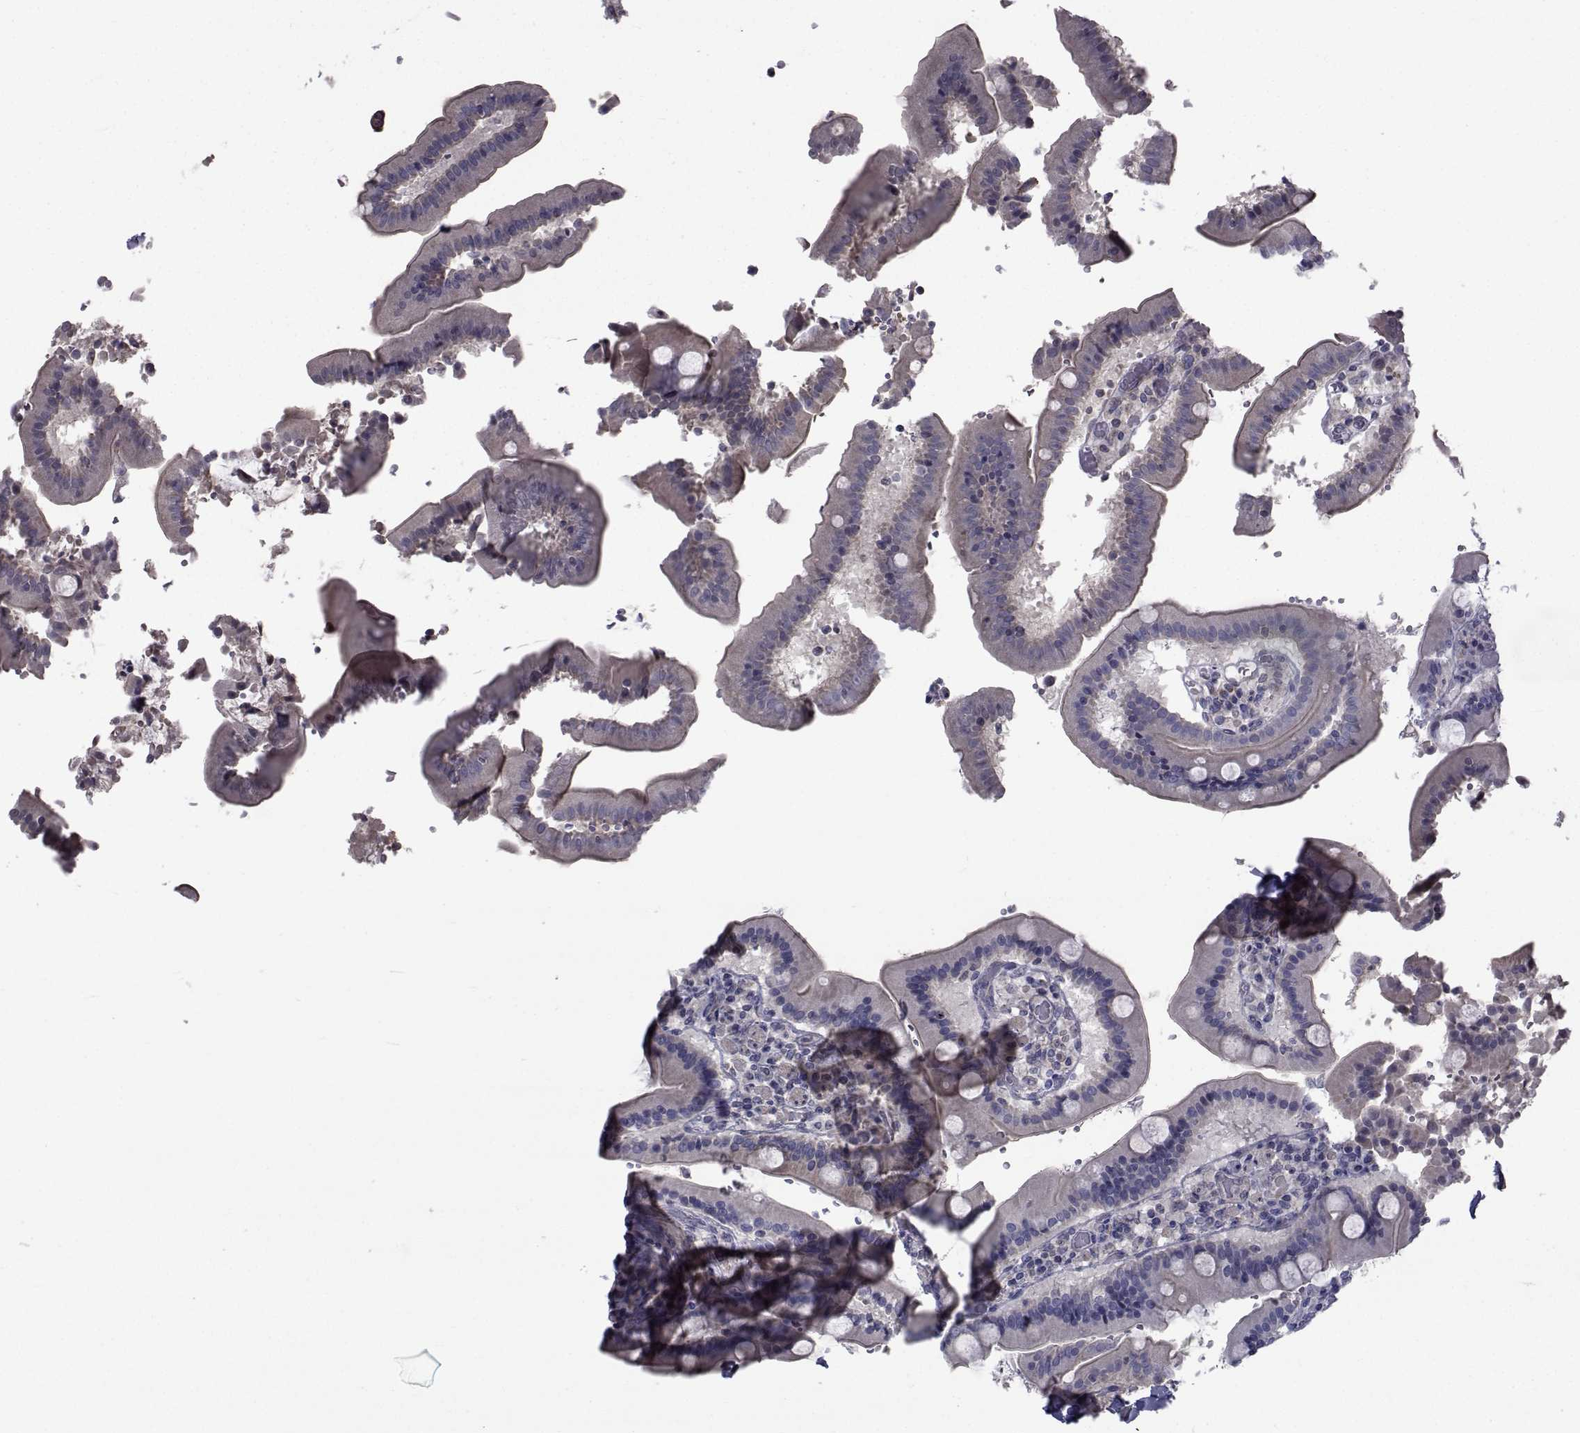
{"staining": {"intensity": "negative", "quantity": "none", "location": "none"}, "tissue": "duodenum", "cell_type": "Glandular cells", "image_type": "normal", "snomed": [{"axis": "morphology", "description": "Normal tissue, NOS"}, {"axis": "topography", "description": "Duodenum"}], "caption": "IHC micrograph of normal human duodenum stained for a protein (brown), which demonstrates no expression in glandular cells.", "gene": "CFAP74", "patient": {"sex": "female", "age": 62}}